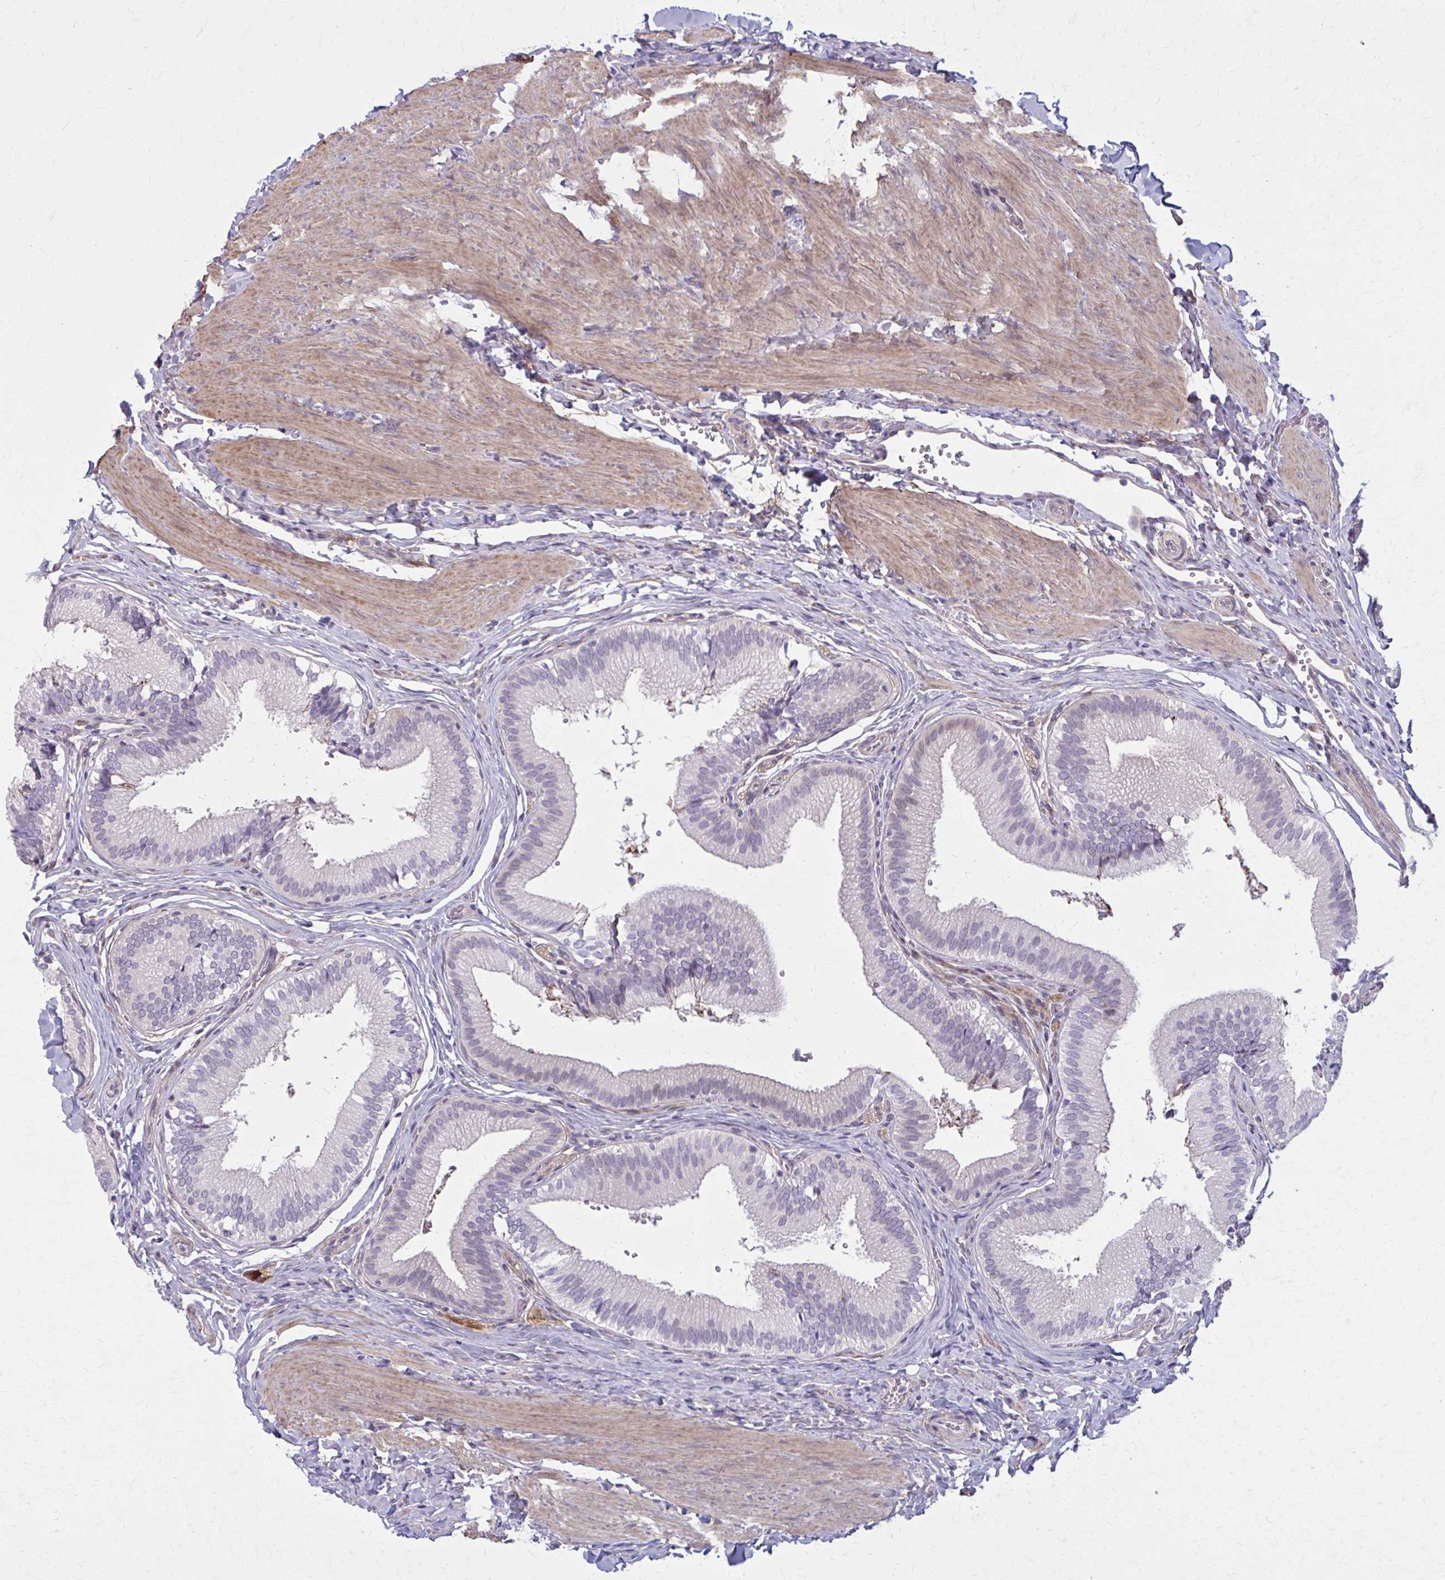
{"staining": {"intensity": "weak", "quantity": "<25%", "location": "nuclear"}, "tissue": "gallbladder", "cell_type": "Glandular cells", "image_type": "normal", "snomed": [{"axis": "morphology", "description": "Normal tissue, NOS"}, {"axis": "topography", "description": "Gallbladder"}, {"axis": "topography", "description": "Peripheral nerve tissue"}], "caption": "Immunohistochemical staining of normal gallbladder shows no significant staining in glandular cells.", "gene": "NUMBL", "patient": {"sex": "male", "age": 17}}